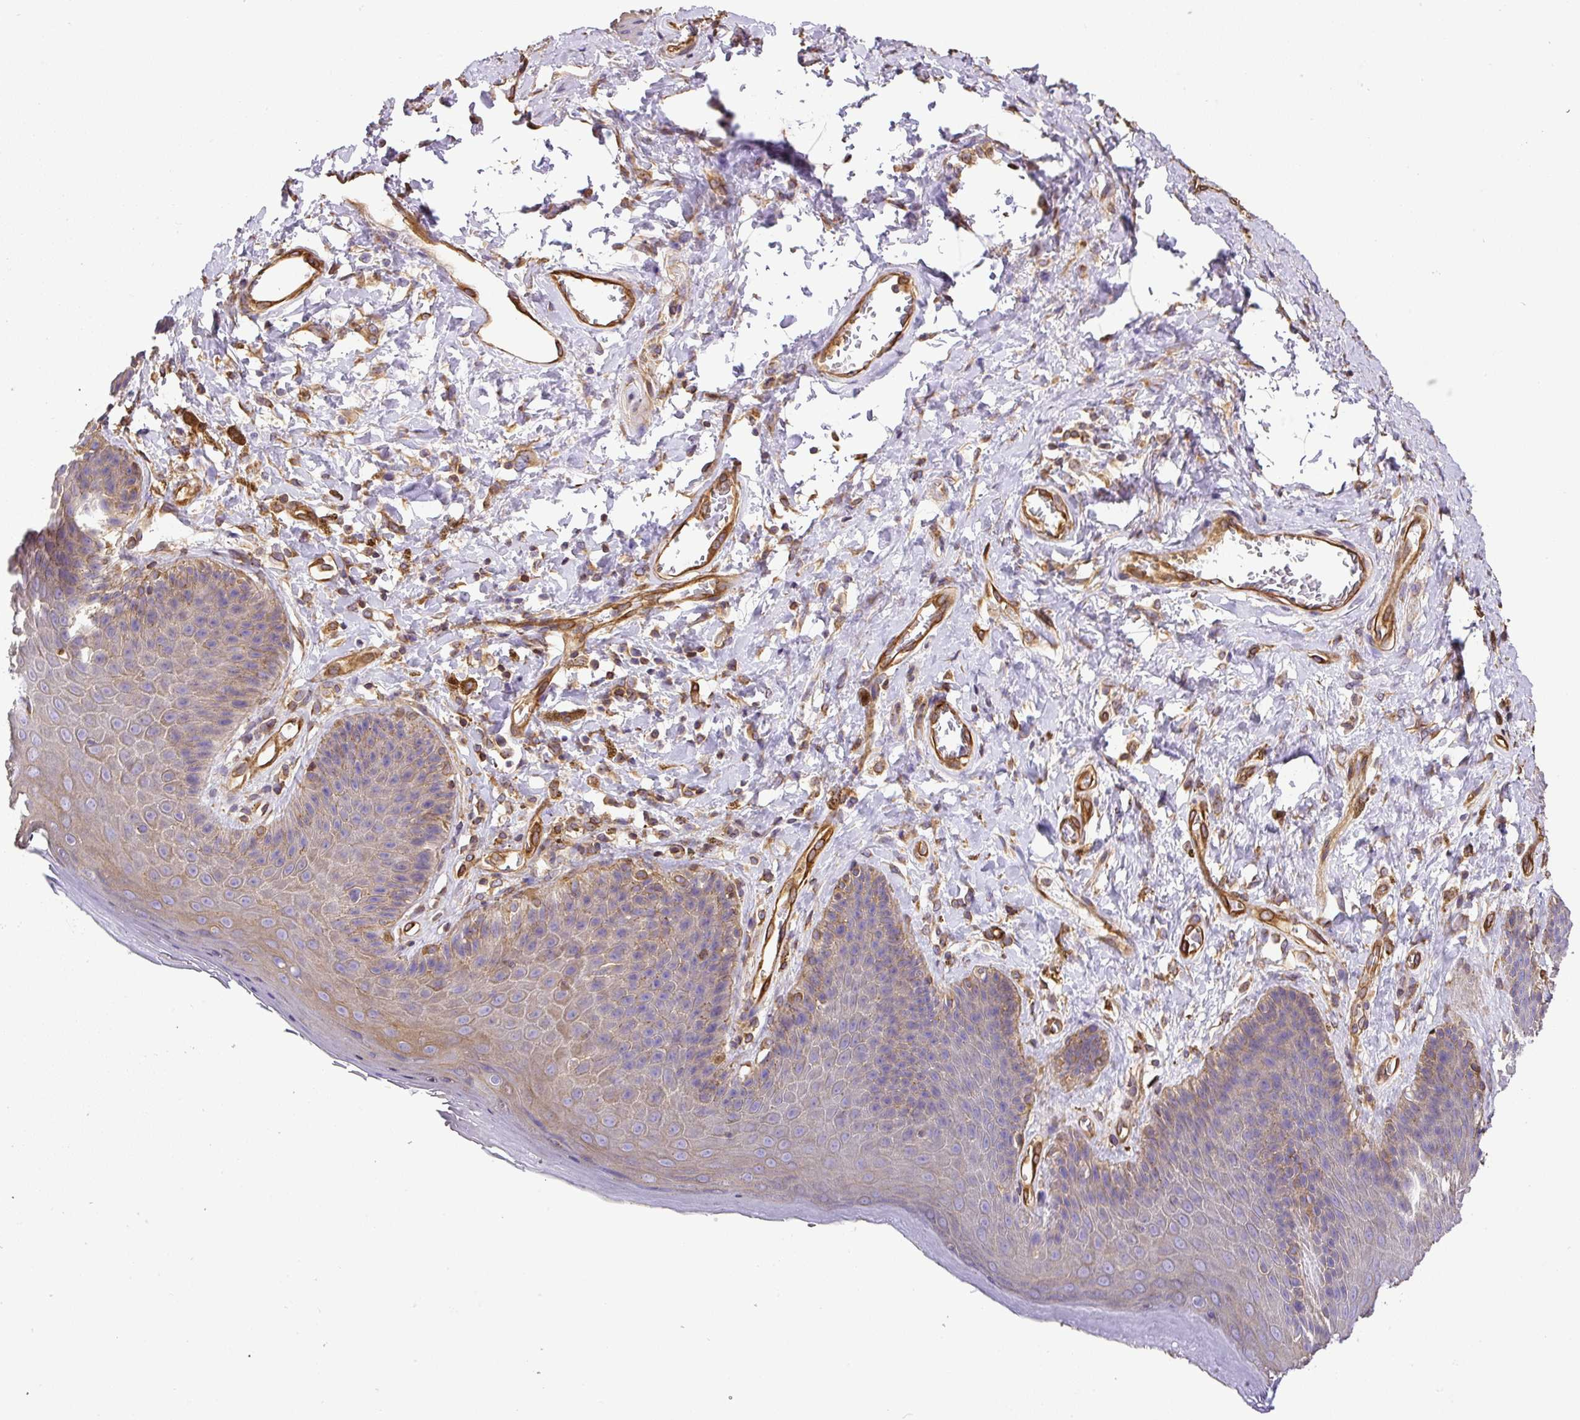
{"staining": {"intensity": "weak", "quantity": "25%-75%", "location": "cytoplasmic/membranous"}, "tissue": "skin", "cell_type": "Epidermal cells", "image_type": "normal", "snomed": [{"axis": "morphology", "description": "Normal tissue, NOS"}, {"axis": "topography", "description": "Anal"}, {"axis": "topography", "description": "Peripheral nerve tissue"}], "caption": "Epidermal cells display low levels of weak cytoplasmic/membranous positivity in approximately 25%-75% of cells in benign skin. The staining is performed using DAB (3,3'-diaminobenzidine) brown chromogen to label protein expression. The nuclei are counter-stained blue using hematoxylin.", "gene": "DCTN1", "patient": {"sex": "male", "age": 53}}